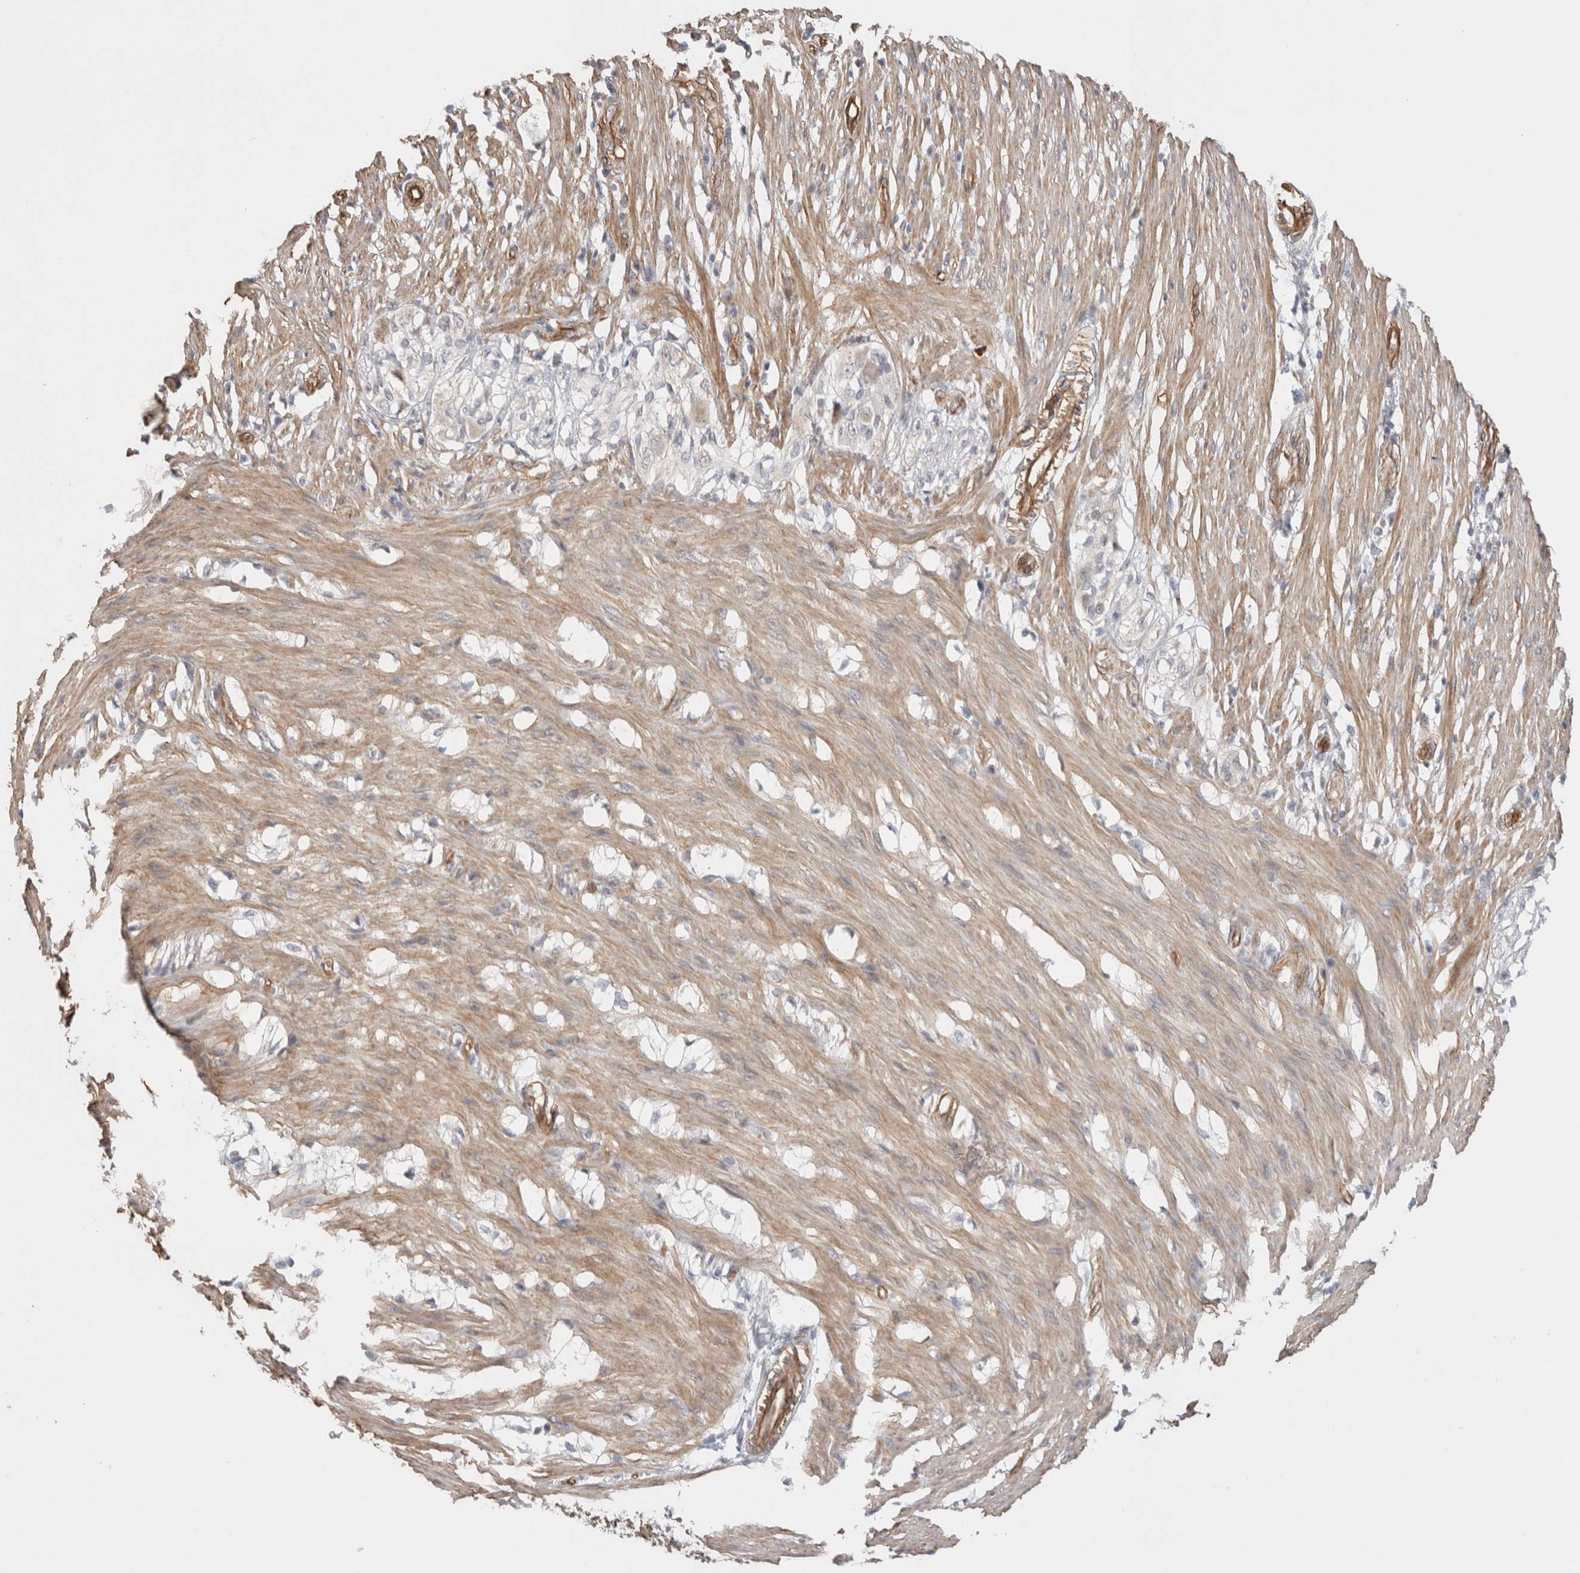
{"staining": {"intensity": "moderate", "quantity": ">75%", "location": "cytoplasmic/membranous"}, "tissue": "smooth muscle", "cell_type": "Smooth muscle cells", "image_type": "normal", "snomed": [{"axis": "morphology", "description": "Normal tissue, NOS"}, {"axis": "morphology", "description": "Adenocarcinoma, NOS"}, {"axis": "topography", "description": "Smooth muscle"}, {"axis": "topography", "description": "Colon"}], "caption": "Unremarkable smooth muscle was stained to show a protein in brown. There is medium levels of moderate cytoplasmic/membranous positivity in approximately >75% of smooth muscle cells.", "gene": "CAAP1", "patient": {"sex": "male", "age": 14}}